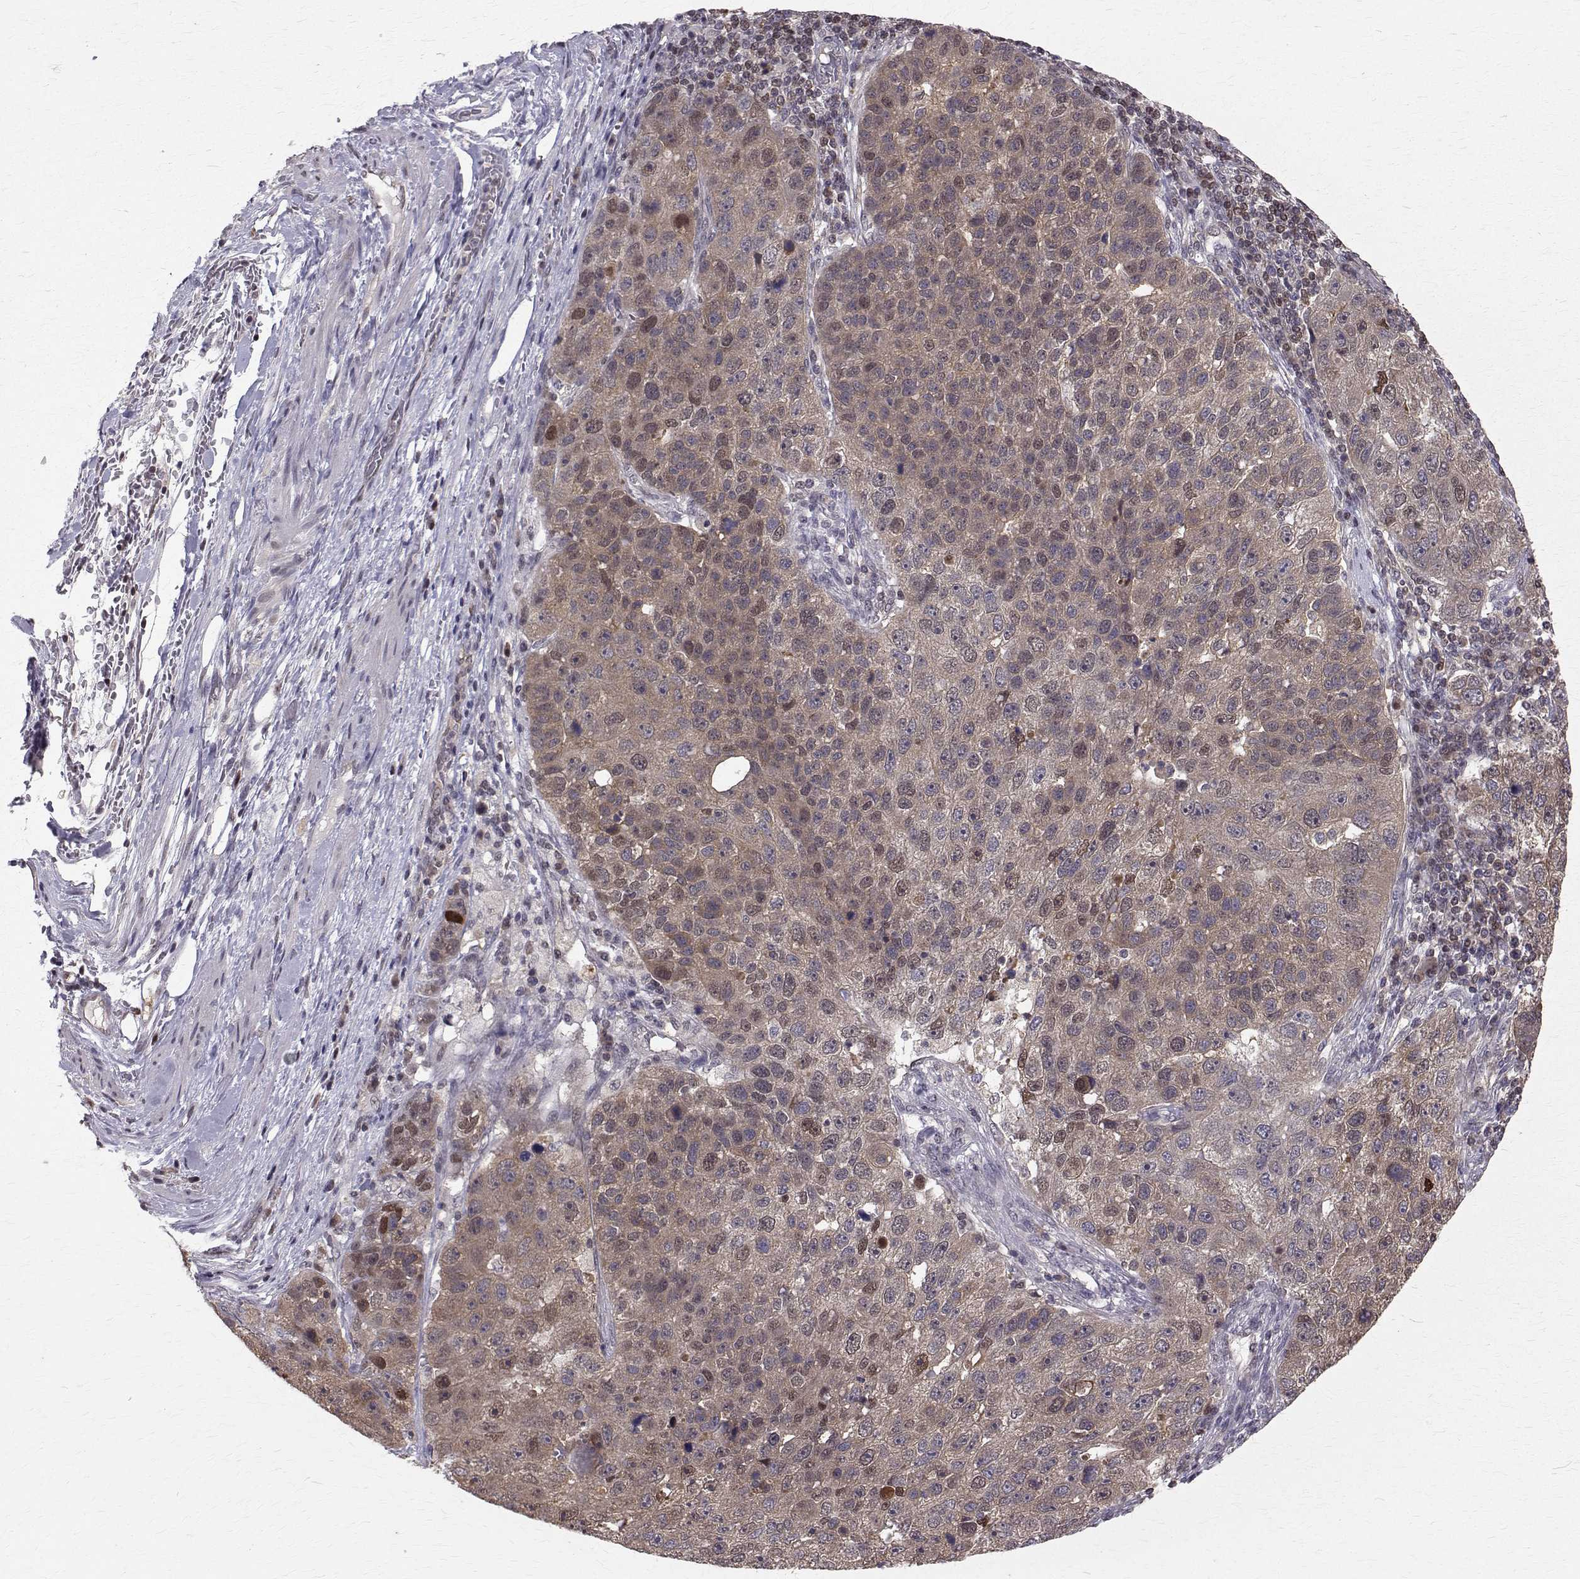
{"staining": {"intensity": "weak", "quantity": ">75%", "location": "cytoplasmic/membranous,nuclear"}, "tissue": "pancreatic cancer", "cell_type": "Tumor cells", "image_type": "cancer", "snomed": [{"axis": "morphology", "description": "Adenocarcinoma, NOS"}, {"axis": "topography", "description": "Pancreas"}], "caption": "A brown stain highlights weak cytoplasmic/membranous and nuclear staining of a protein in adenocarcinoma (pancreatic) tumor cells.", "gene": "NIF3L1", "patient": {"sex": "female", "age": 61}}